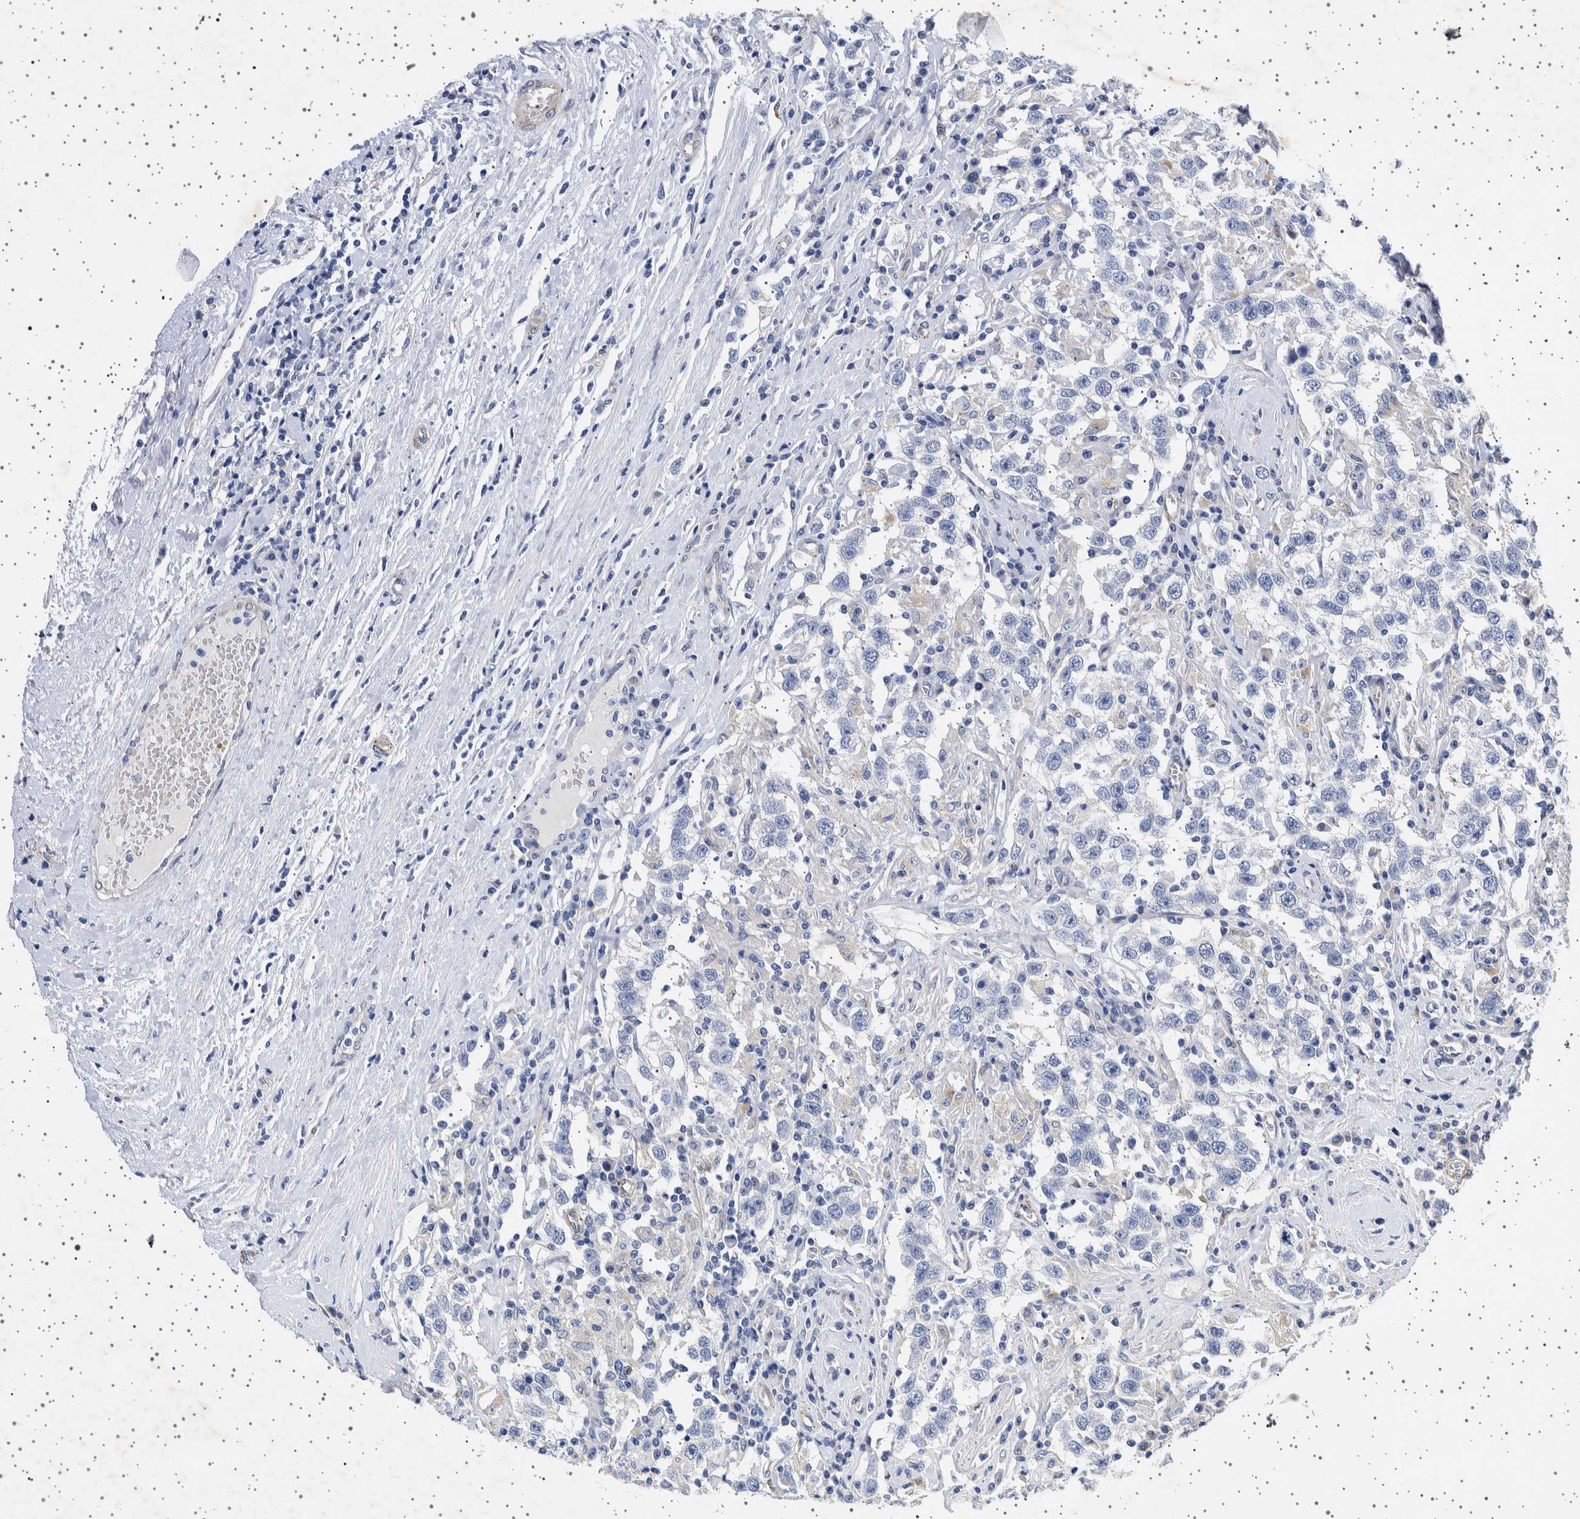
{"staining": {"intensity": "negative", "quantity": "none", "location": "none"}, "tissue": "testis cancer", "cell_type": "Tumor cells", "image_type": "cancer", "snomed": [{"axis": "morphology", "description": "Seminoma, NOS"}, {"axis": "topography", "description": "Testis"}], "caption": "Image shows no significant protein staining in tumor cells of testis cancer (seminoma).", "gene": "SEPTIN4", "patient": {"sex": "male", "age": 41}}